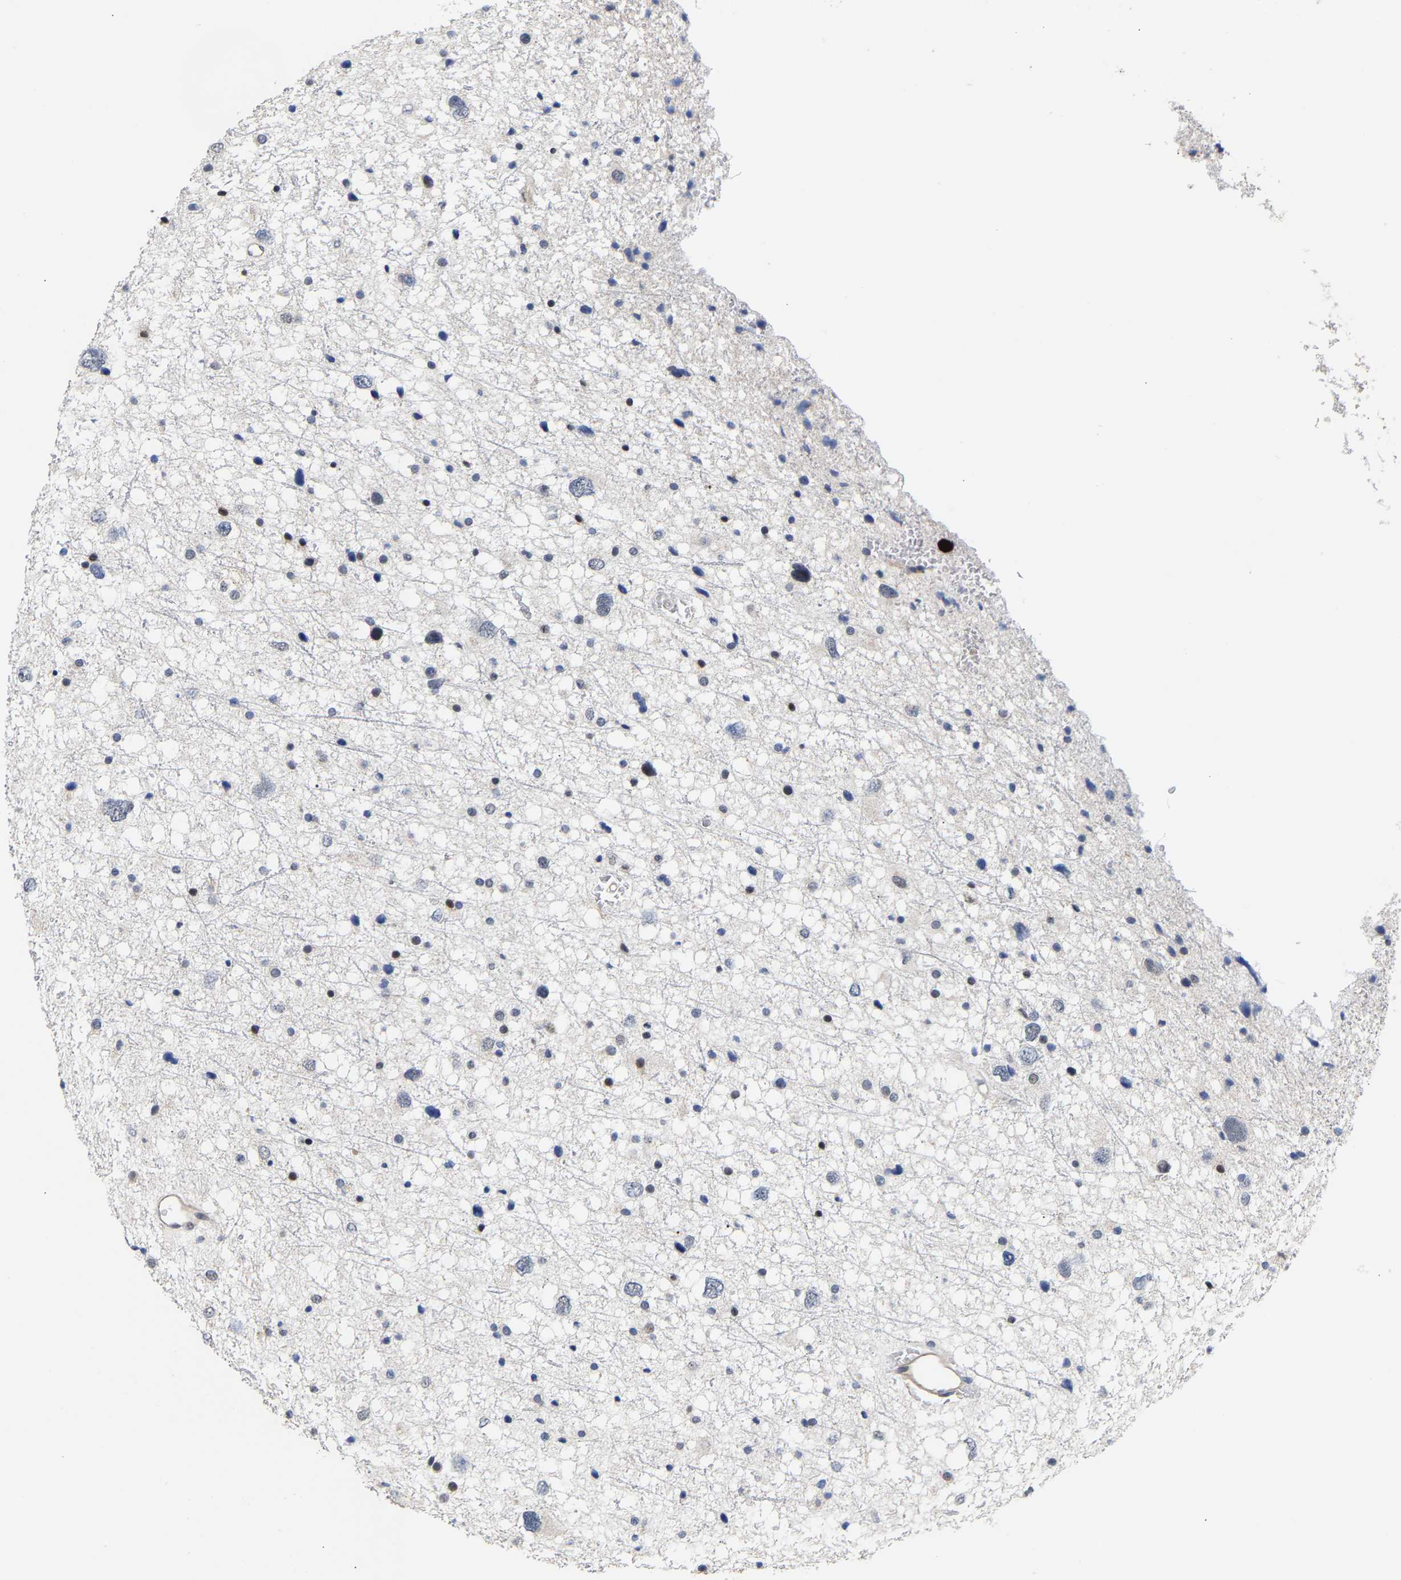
{"staining": {"intensity": "moderate", "quantity": "<25%", "location": "nuclear"}, "tissue": "glioma", "cell_type": "Tumor cells", "image_type": "cancer", "snomed": [{"axis": "morphology", "description": "Glioma, malignant, Low grade"}, {"axis": "topography", "description": "Brain"}], "caption": "This photomicrograph demonstrates glioma stained with IHC to label a protein in brown. The nuclear of tumor cells show moderate positivity for the protein. Nuclei are counter-stained blue.", "gene": "TDRD7", "patient": {"sex": "female", "age": 37}}